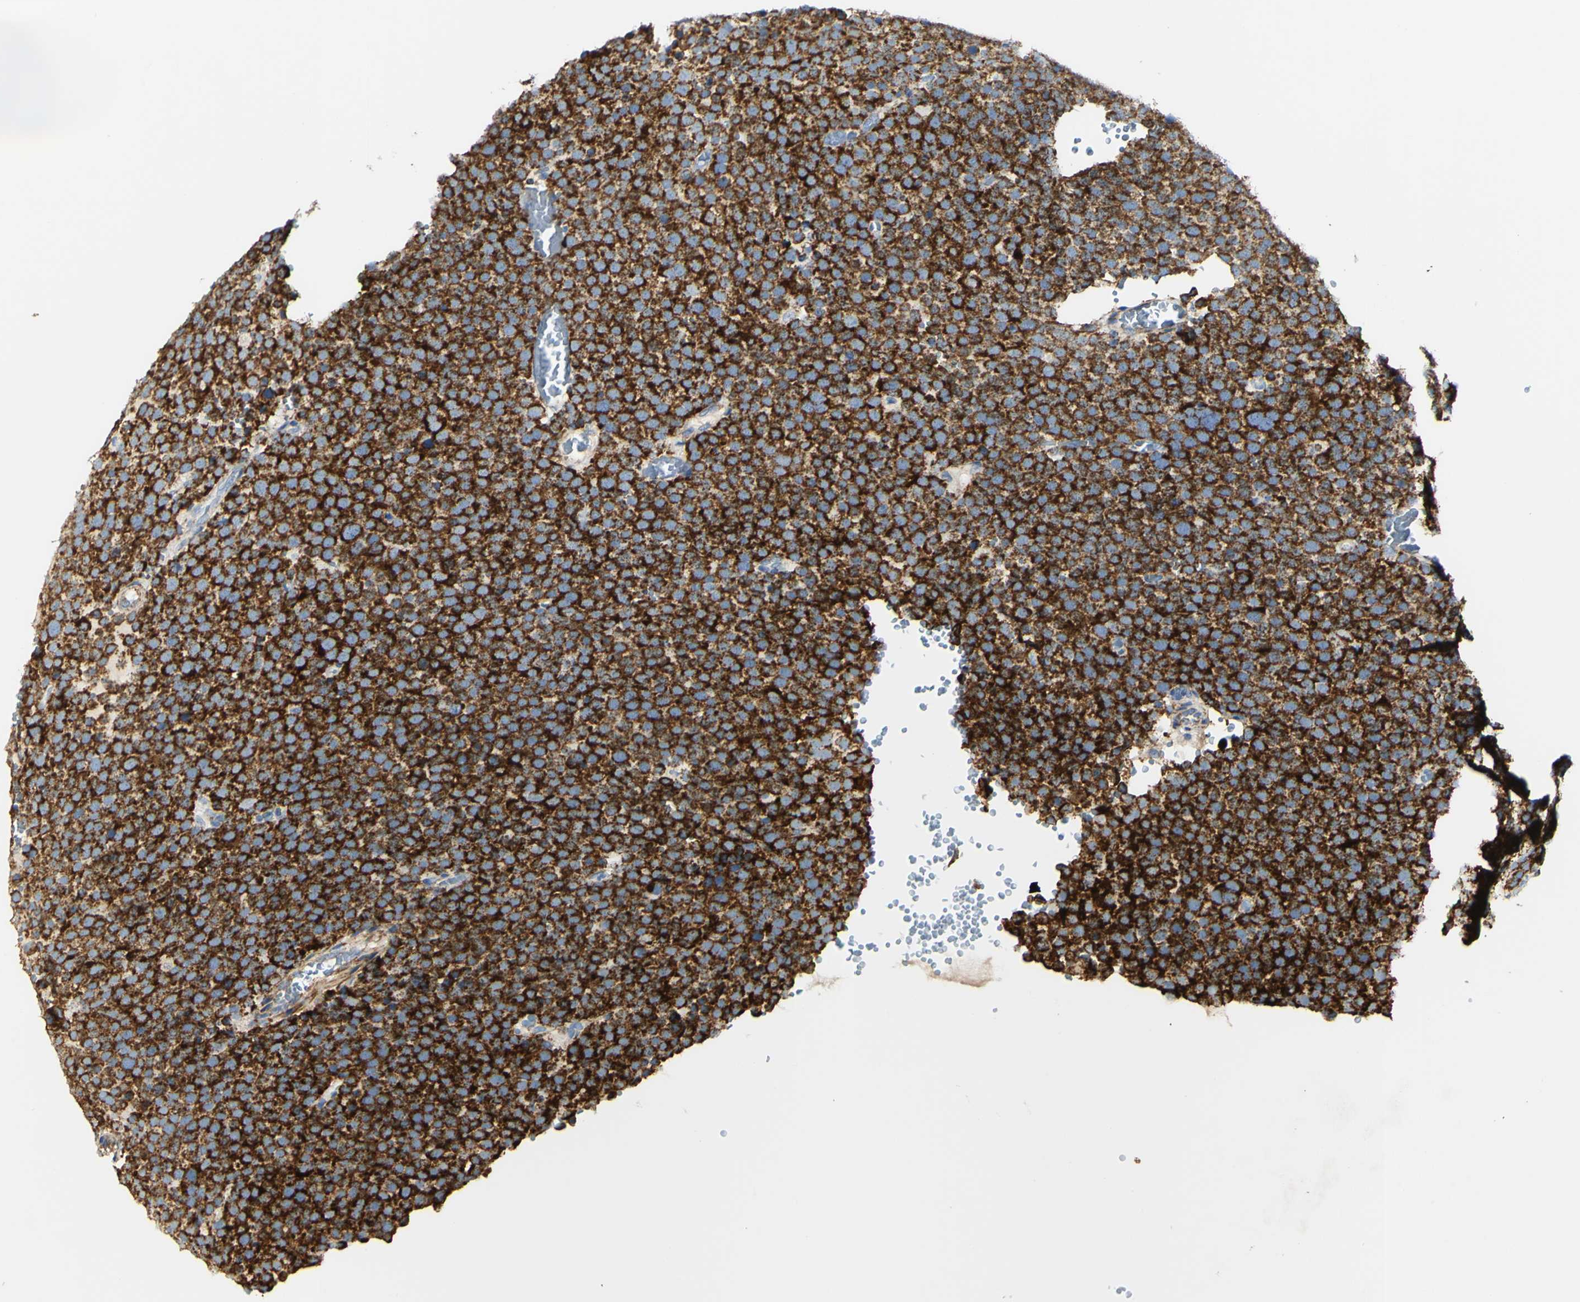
{"staining": {"intensity": "strong", "quantity": ">75%", "location": "cytoplasmic/membranous"}, "tissue": "testis cancer", "cell_type": "Tumor cells", "image_type": "cancer", "snomed": [{"axis": "morphology", "description": "Seminoma, NOS"}, {"axis": "topography", "description": "Testis"}], "caption": "Brown immunohistochemical staining in human testis cancer shows strong cytoplasmic/membranous expression in approximately >75% of tumor cells.", "gene": "OXCT1", "patient": {"sex": "male", "age": 71}}